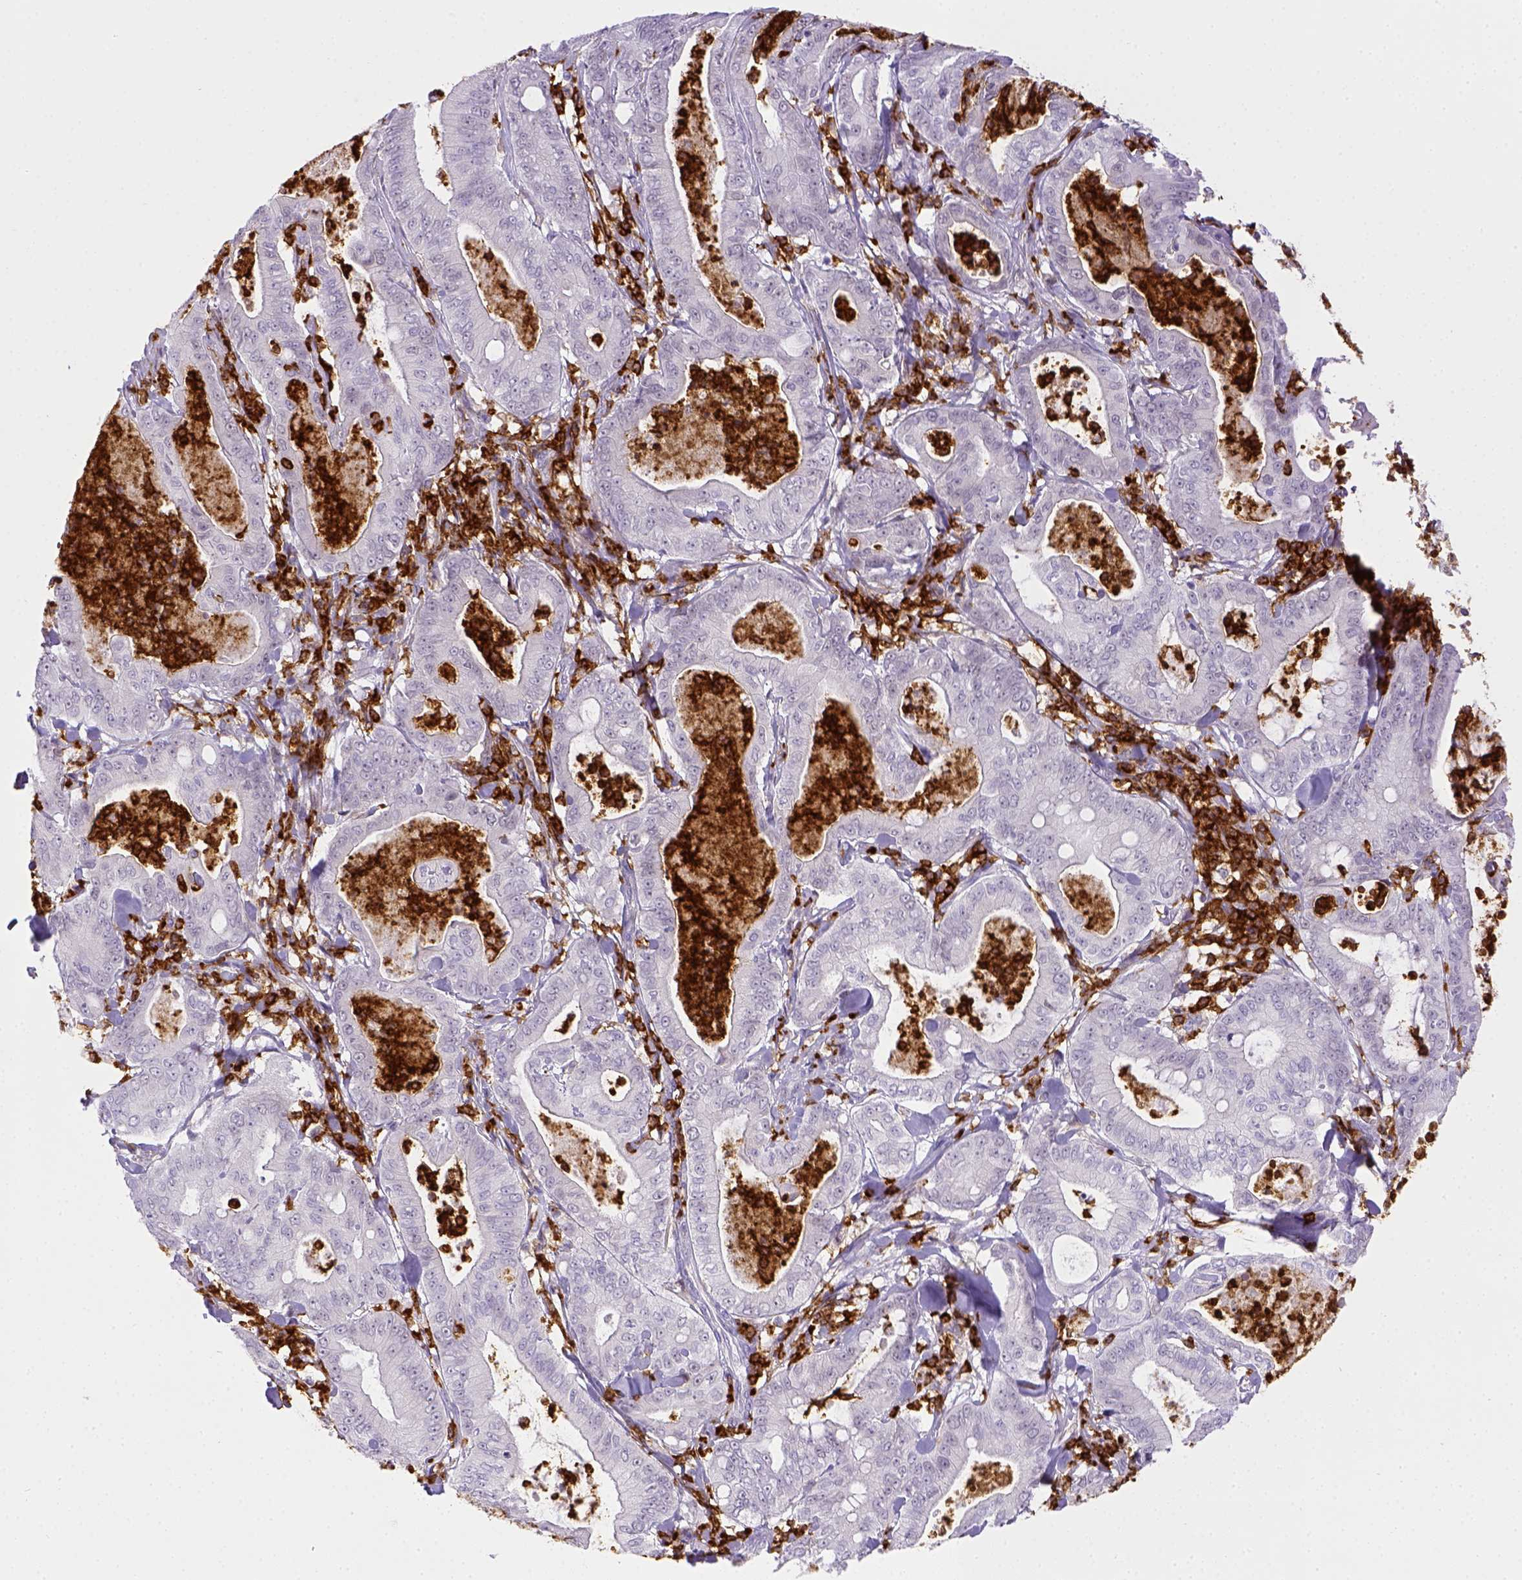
{"staining": {"intensity": "negative", "quantity": "none", "location": "none"}, "tissue": "pancreatic cancer", "cell_type": "Tumor cells", "image_type": "cancer", "snomed": [{"axis": "morphology", "description": "Adenocarcinoma, NOS"}, {"axis": "topography", "description": "Pancreas"}], "caption": "Immunohistochemical staining of pancreatic cancer (adenocarcinoma) exhibits no significant expression in tumor cells. Nuclei are stained in blue.", "gene": "ITGAM", "patient": {"sex": "male", "age": 71}}